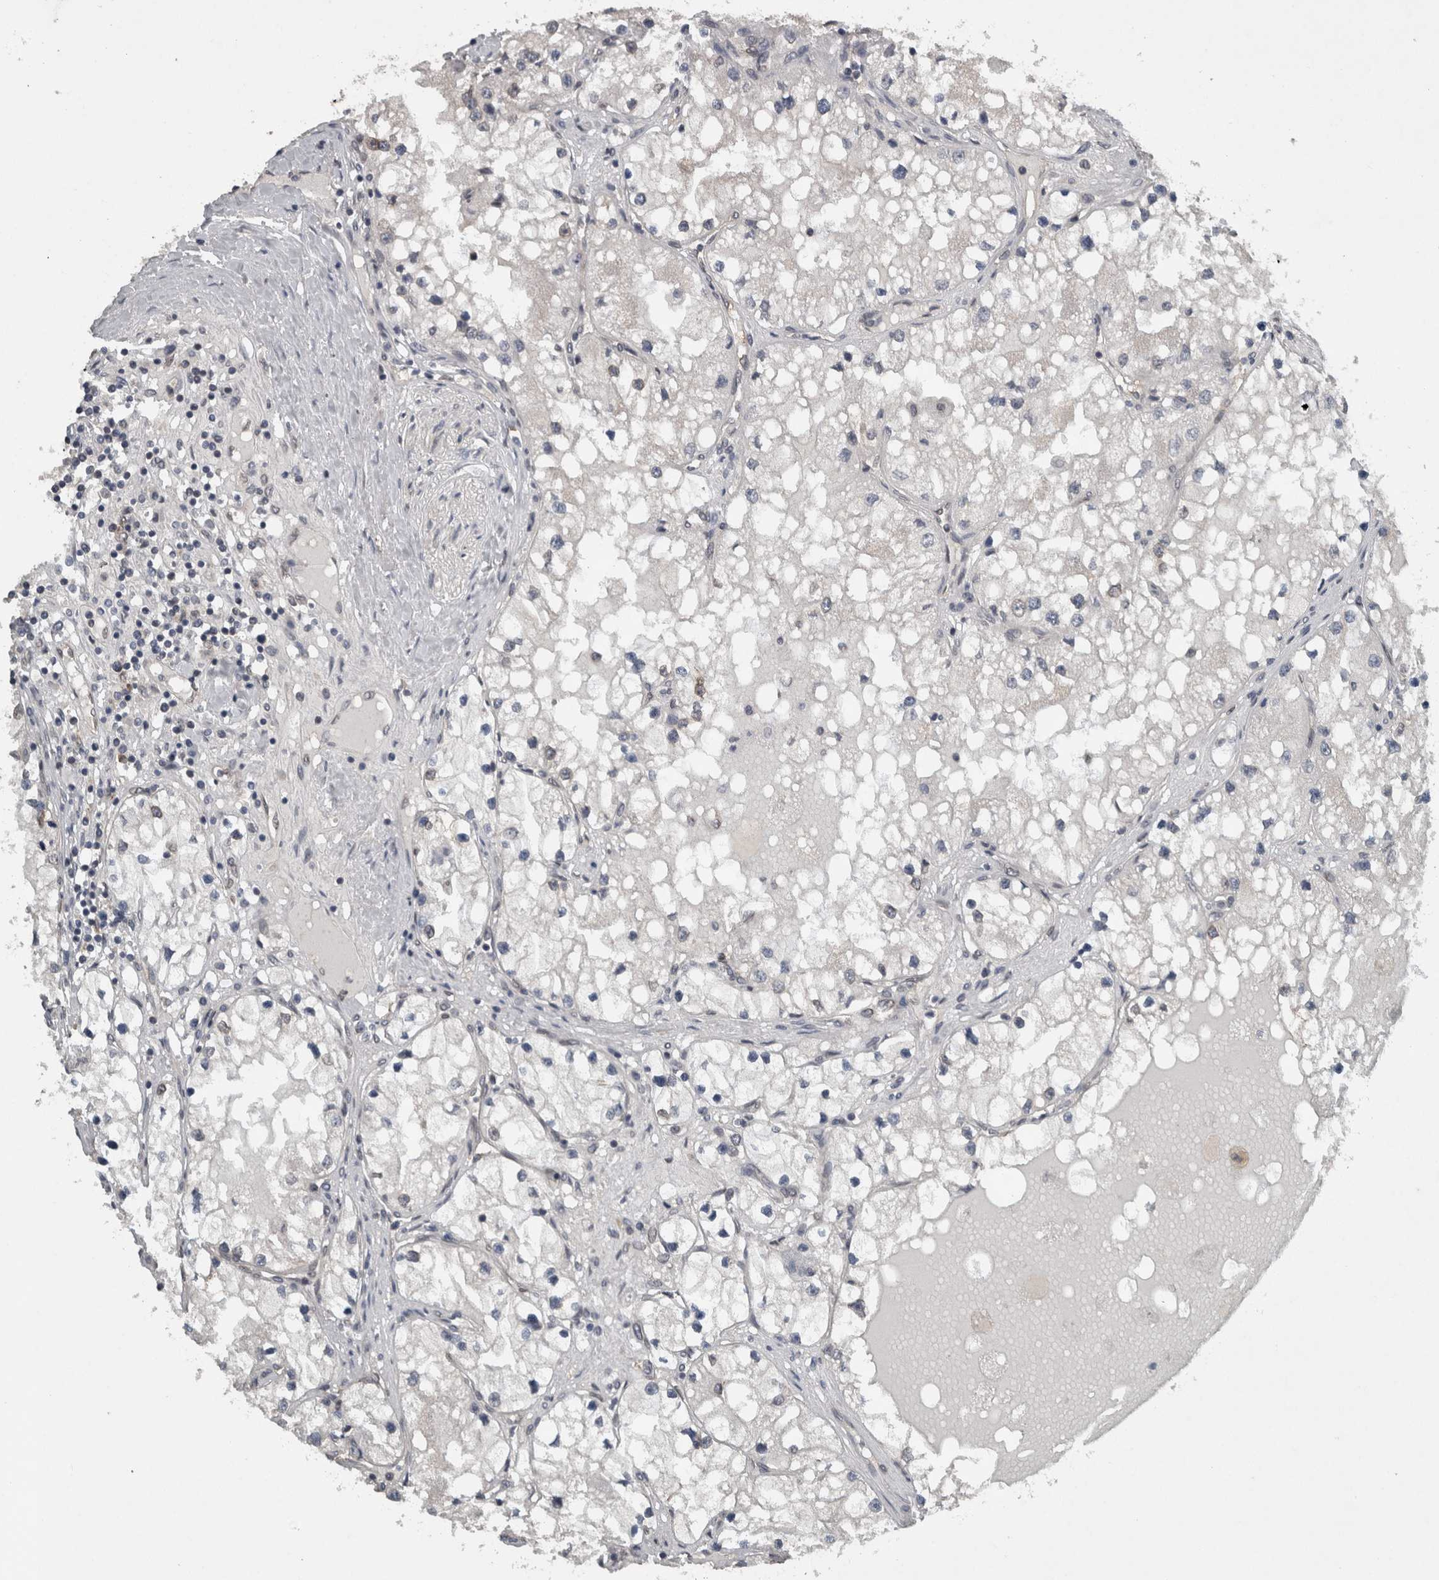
{"staining": {"intensity": "negative", "quantity": "none", "location": "none"}, "tissue": "renal cancer", "cell_type": "Tumor cells", "image_type": "cancer", "snomed": [{"axis": "morphology", "description": "Adenocarcinoma, NOS"}, {"axis": "topography", "description": "Kidney"}], "caption": "Immunohistochemistry (IHC) histopathology image of neoplastic tissue: renal cancer stained with DAB (3,3'-diaminobenzidine) reveals no significant protein expression in tumor cells.", "gene": "RANBP2", "patient": {"sex": "male", "age": 68}}